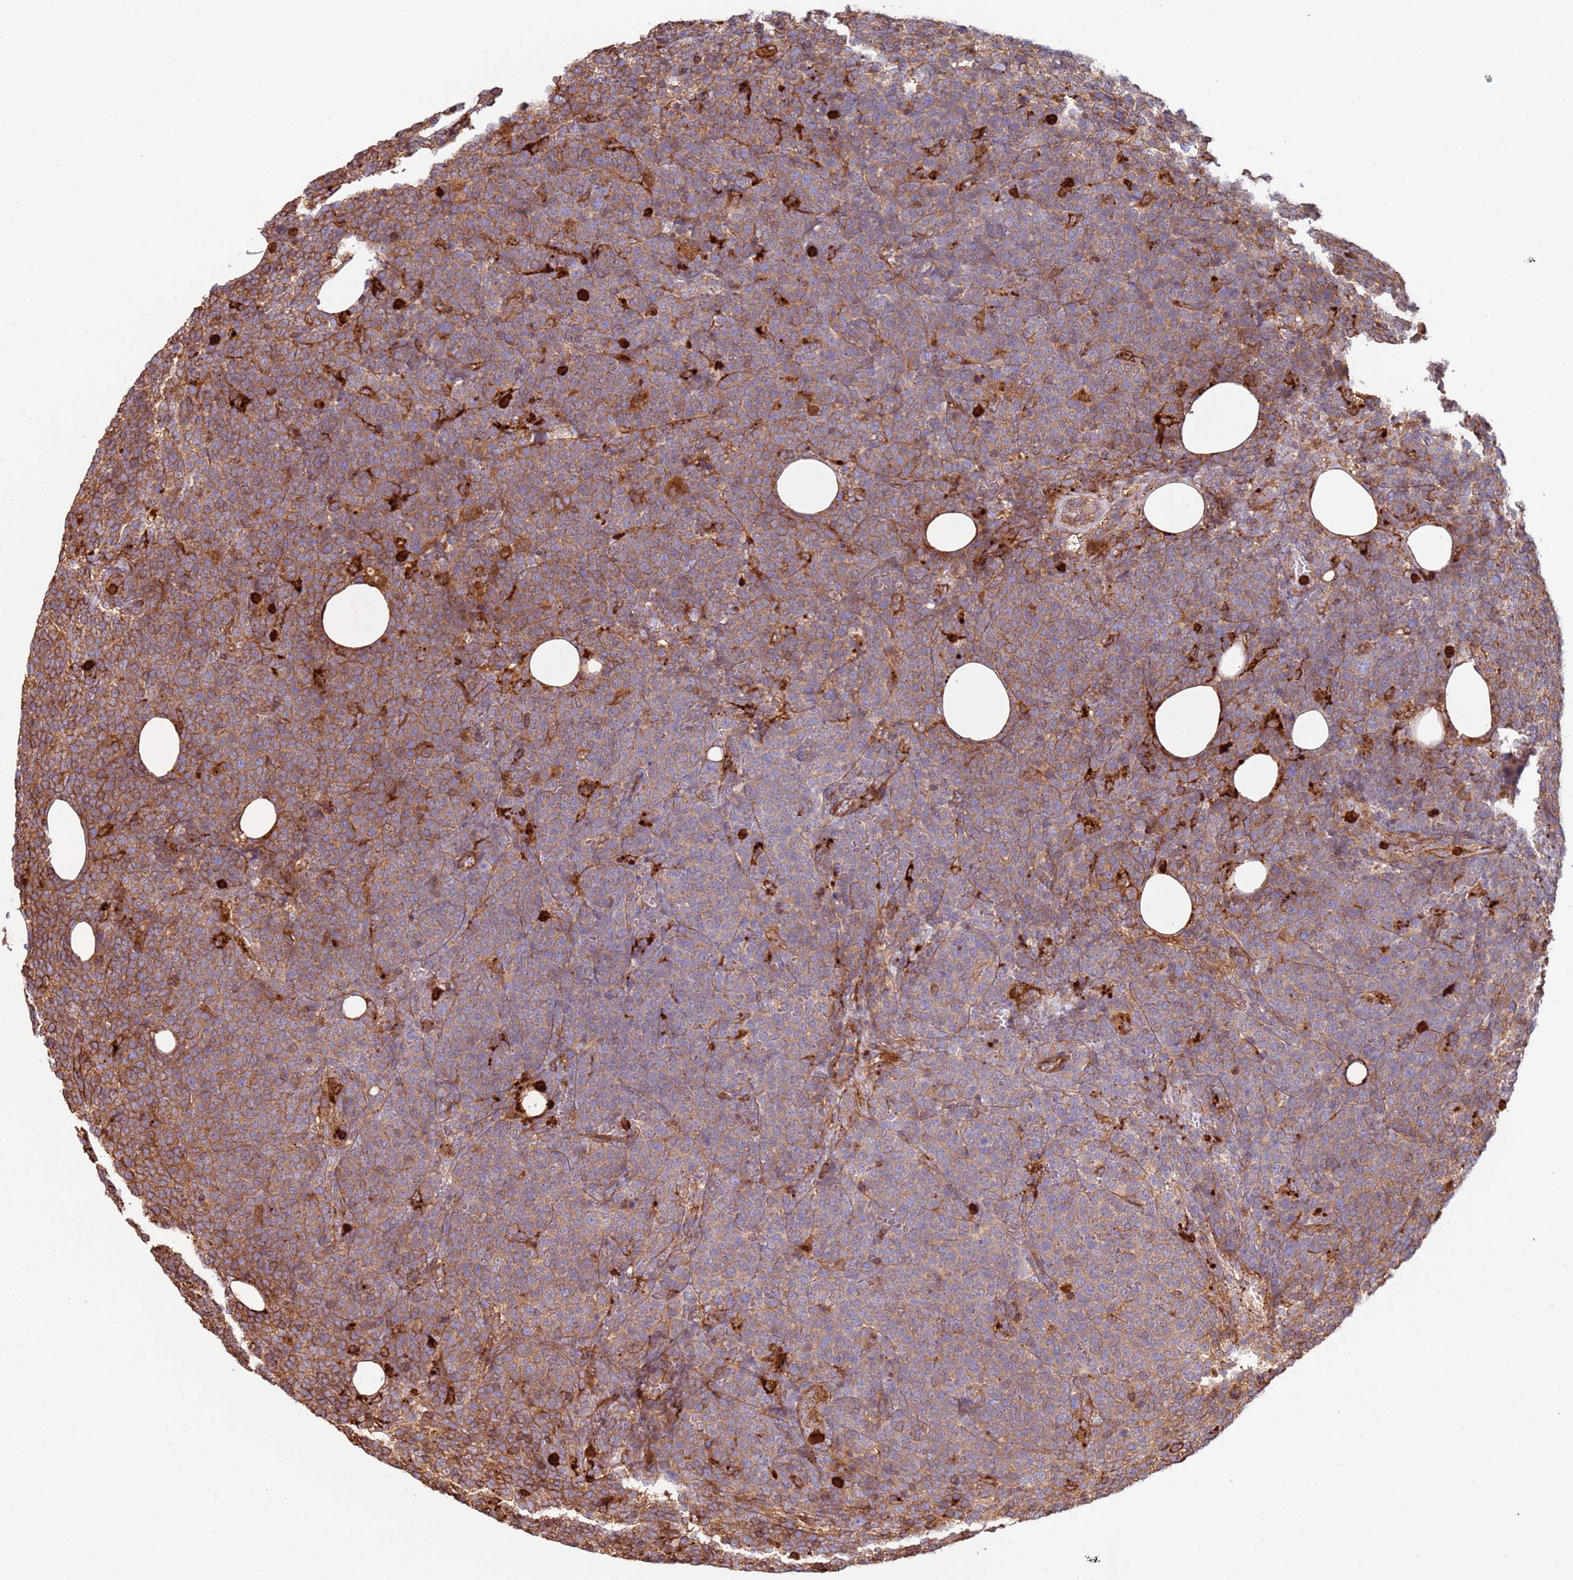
{"staining": {"intensity": "moderate", "quantity": "25%-75%", "location": "cytoplasmic/membranous"}, "tissue": "lymphoma", "cell_type": "Tumor cells", "image_type": "cancer", "snomed": [{"axis": "morphology", "description": "Malignant lymphoma, non-Hodgkin's type, High grade"}, {"axis": "topography", "description": "Lymph node"}], "caption": "The histopathology image exhibits staining of high-grade malignant lymphoma, non-Hodgkin's type, revealing moderate cytoplasmic/membranous protein expression (brown color) within tumor cells.", "gene": "NDUFAF4", "patient": {"sex": "male", "age": 61}}